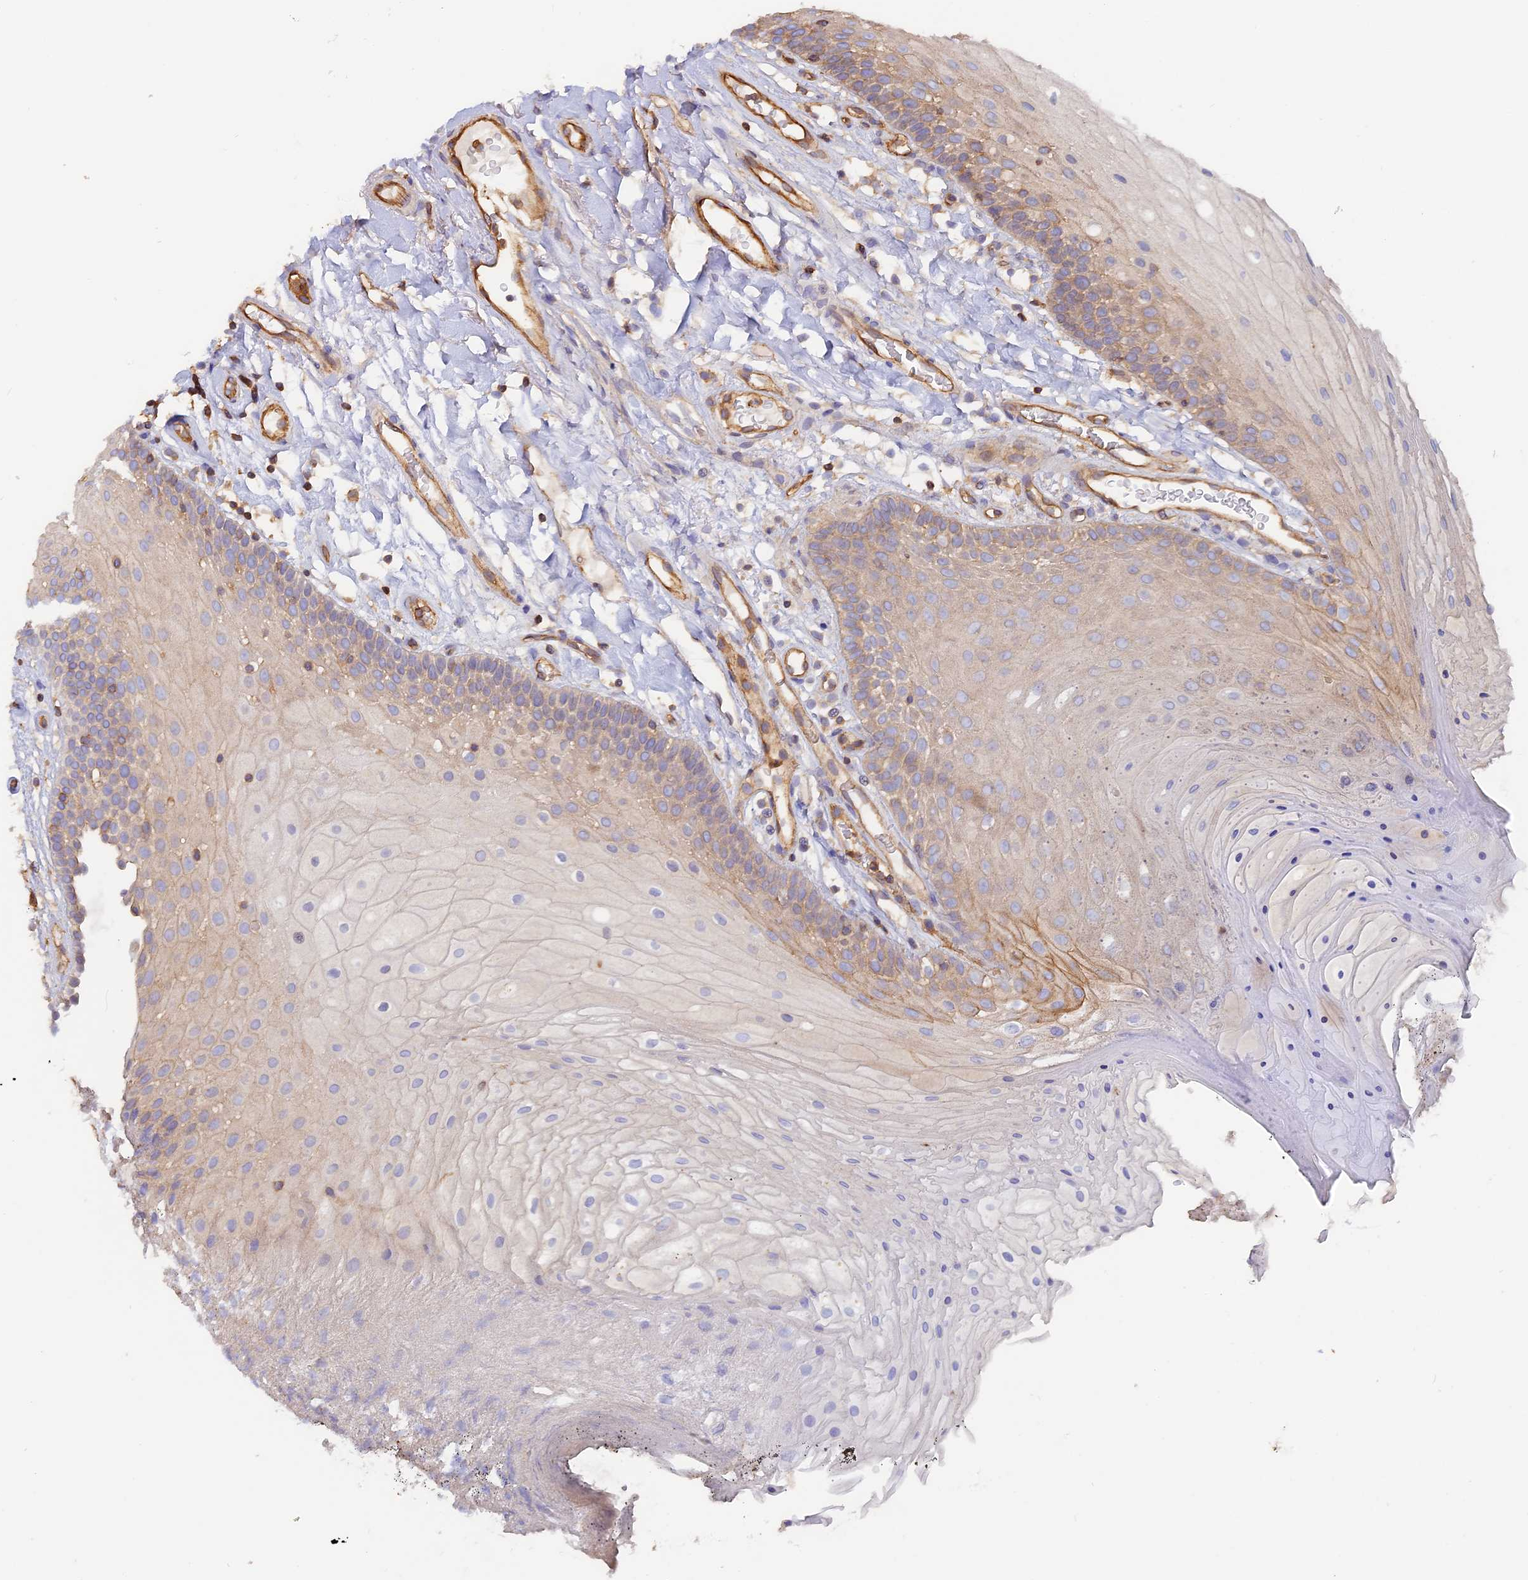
{"staining": {"intensity": "weak", "quantity": "<25%", "location": "cytoplasmic/membranous"}, "tissue": "oral mucosa", "cell_type": "Squamous epithelial cells", "image_type": "normal", "snomed": [{"axis": "morphology", "description": "Normal tissue, NOS"}, {"axis": "topography", "description": "Oral tissue"}], "caption": "Photomicrograph shows no significant protein staining in squamous epithelial cells of benign oral mucosa. (Brightfield microscopy of DAB immunohistochemistry at high magnification).", "gene": "VPS18", "patient": {"sex": "female", "age": 80}}